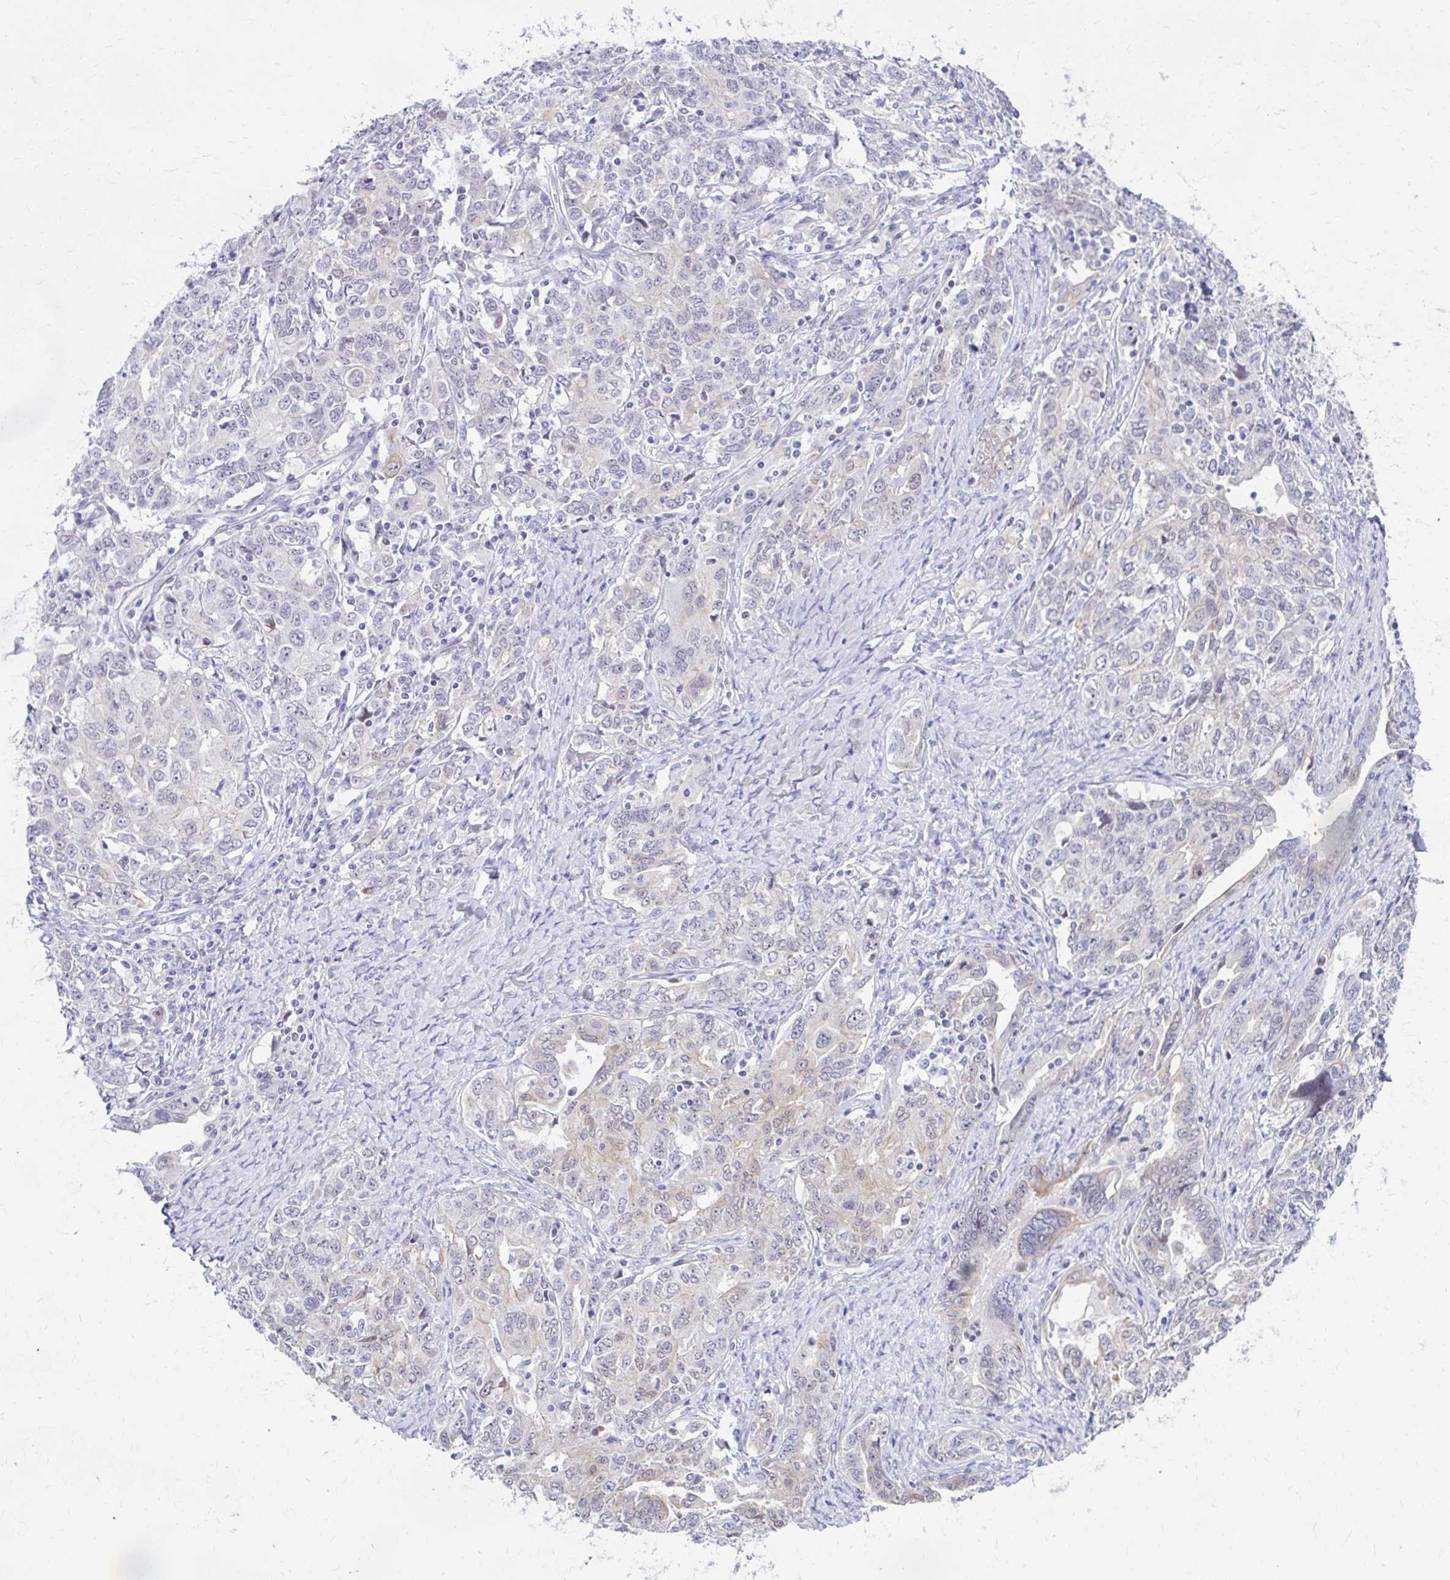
{"staining": {"intensity": "weak", "quantity": "<25%", "location": "nuclear"}, "tissue": "ovarian cancer", "cell_type": "Tumor cells", "image_type": "cancer", "snomed": [{"axis": "morphology", "description": "Carcinoma, endometroid"}, {"axis": "topography", "description": "Ovary"}], "caption": "High power microscopy histopathology image of an immunohistochemistry photomicrograph of ovarian endometroid carcinoma, revealing no significant staining in tumor cells.", "gene": "RGS16", "patient": {"sex": "female", "age": 62}}